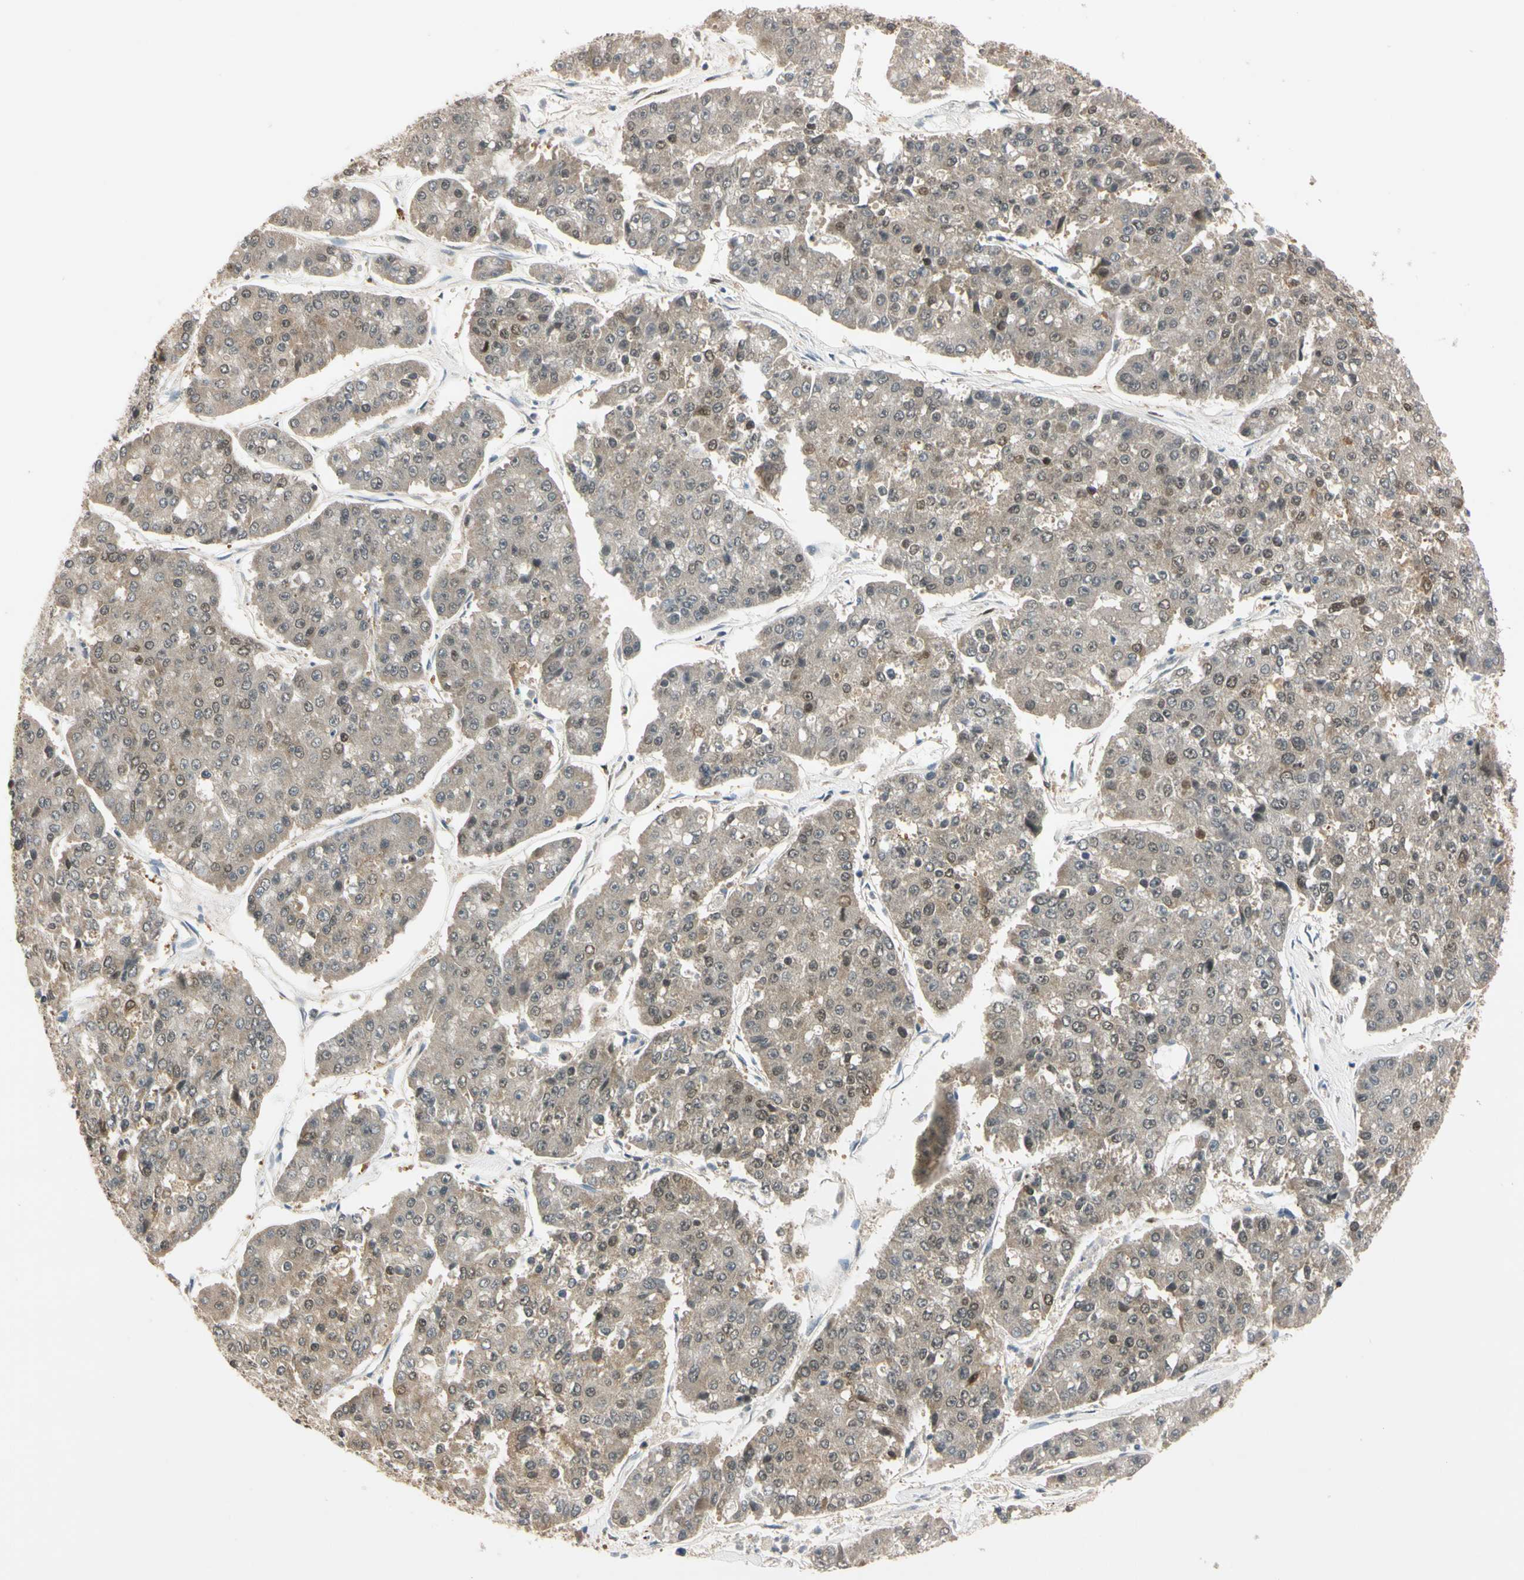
{"staining": {"intensity": "weak", "quantity": ">75%", "location": "cytoplasmic/membranous,nuclear"}, "tissue": "pancreatic cancer", "cell_type": "Tumor cells", "image_type": "cancer", "snomed": [{"axis": "morphology", "description": "Adenocarcinoma, NOS"}, {"axis": "topography", "description": "Pancreas"}], "caption": "Immunohistochemical staining of human adenocarcinoma (pancreatic) demonstrates low levels of weak cytoplasmic/membranous and nuclear positivity in approximately >75% of tumor cells. The protein of interest is stained brown, and the nuclei are stained in blue (DAB IHC with brightfield microscopy, high magnification).", "gene": "RIOX2", "patient": {"sex": "male", "age": 50}}